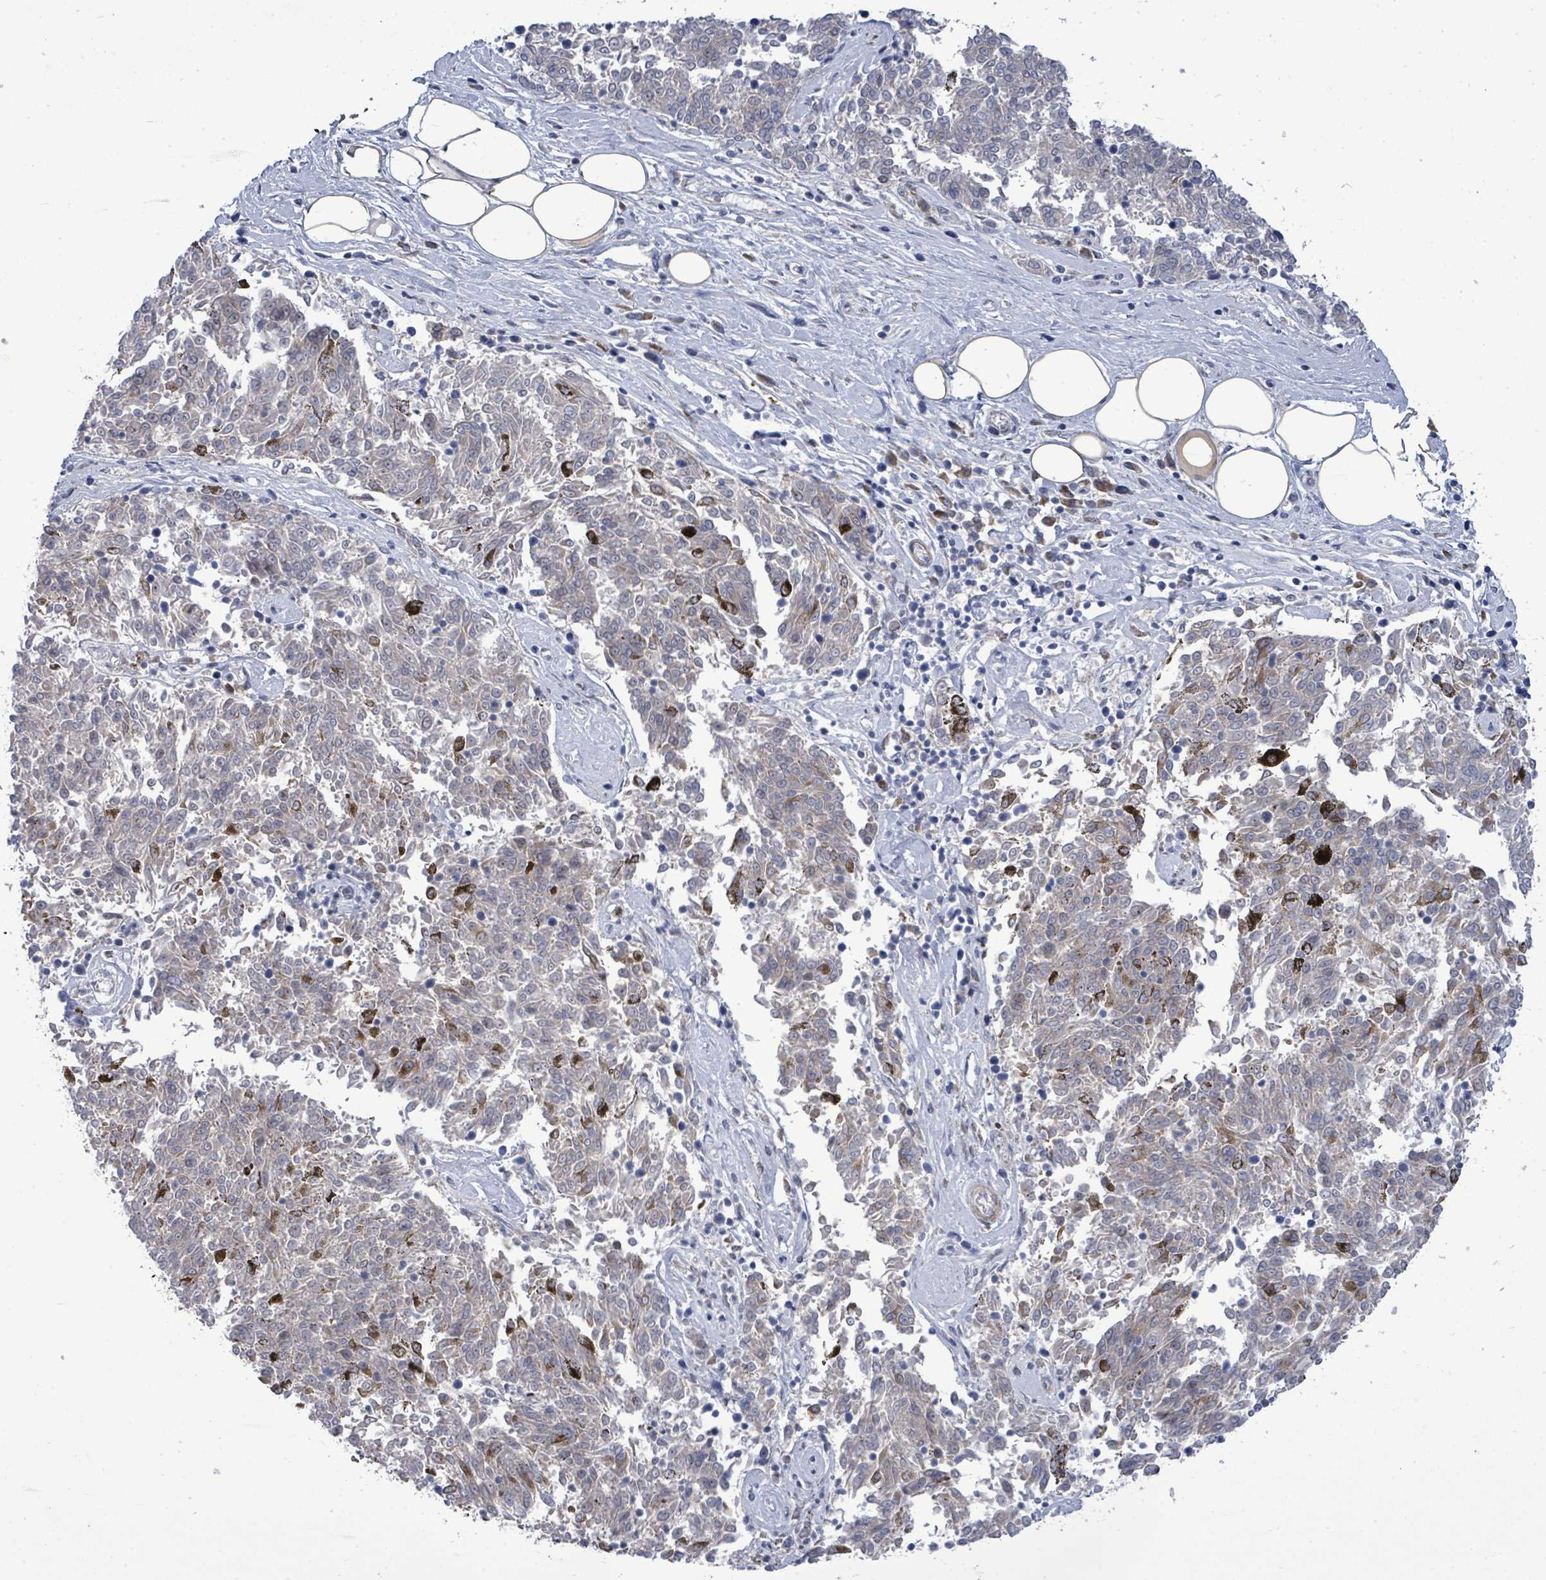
{"staining": {"intensity": "negative", "quantity": "none", "location": "none"}, "tissue": "melanoma", "cell_type": "Tumor cells", "image_type": "cancer", "snomed": [{"axis": "morphology", "description": "Malignant melanoma, NOS"}, {"axis": "topography", "description": "Skin"}], "caption": "Tumor cells are negative for protein expression in human melanoma.", "gene": "SAR1A", "patient": {"sex": "female", "age": 72}}